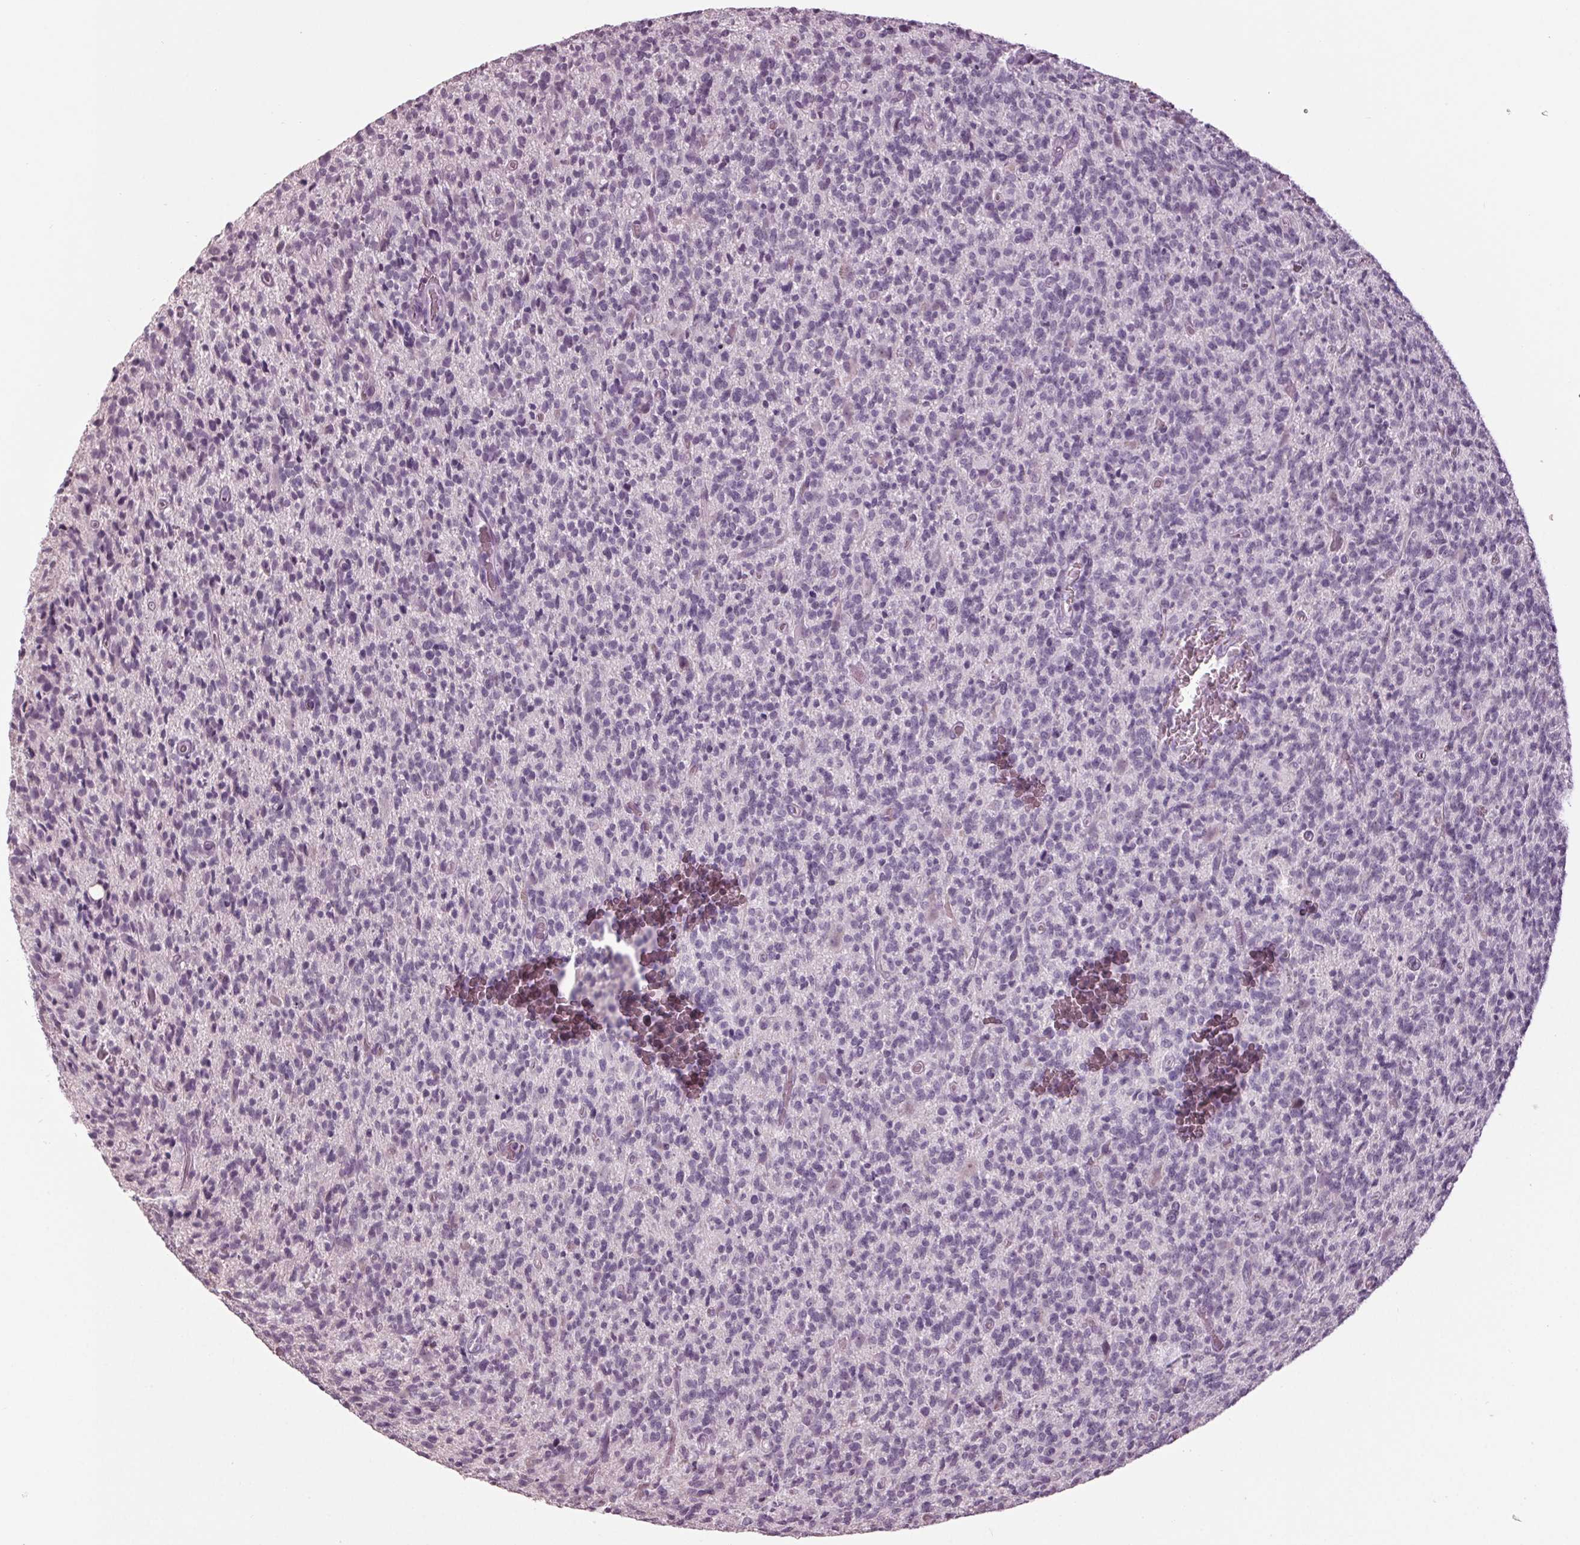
{"staining": {"intensity": "negative", "quantity": "none", "location": "none"}, "tissue": "glioma", "cell_type": "Tumor cells", "image_type": "cancer", "snomed": [{"axis": "morphology", "description": "Glioma, malignant, High grade"}, {"axis": "topography", "description": "Brain"}], "caption": "Human glioma stained for a protein using immunohistochemistry displays no positivity in tumor cells.", "gene": "TNNC2", "patient": {"sex": "male", "age": 76}}